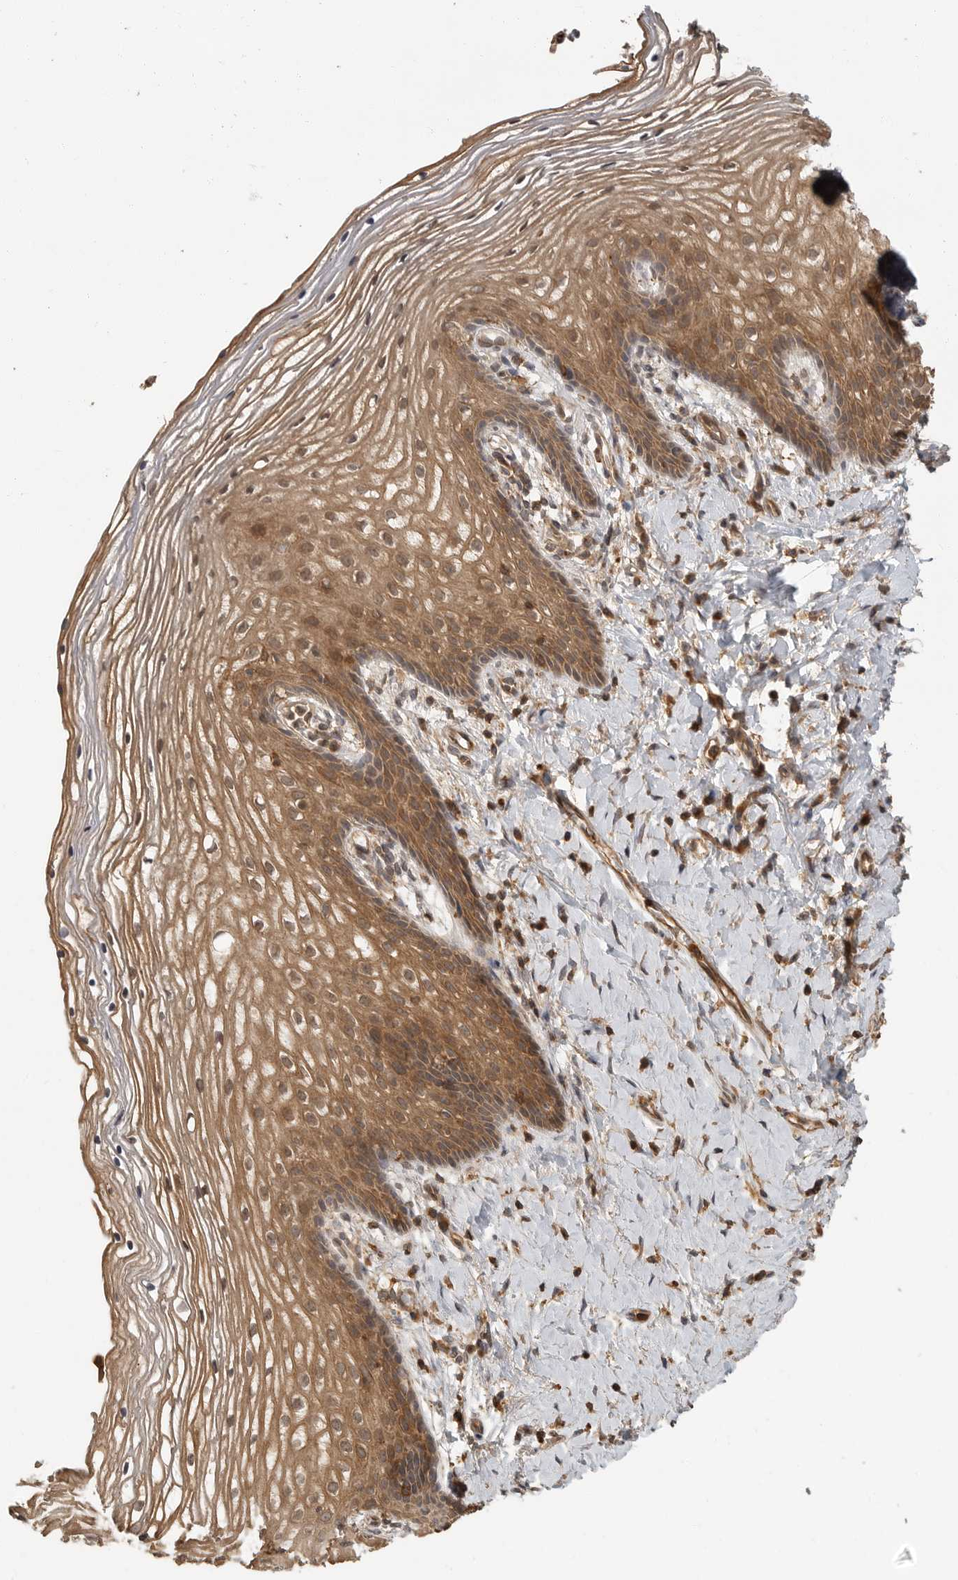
{"staining": {"intensity": "moderate", "quantity": ">75%", "location": "cytoplasmic/membranous,nuclear"}, "tissue": "vagina", "cell_type": "Squamous epithelial cells", "image_type": "normal", "snomed": [{"axis": "morphology", "description": "Normal tissue, NOS"}, {"axis": "topography", "description": "Vagina"}], "caption": "Immunohistochemical staining of unremarkable vagina displays >75% levels of moderate cytoplasmic/membranous,nuclear protein staining in about >75% of squamous epithelial cells. The staining is performed using DAB (3,3'-diaminobenzidine) brown chromogen to label protein expression. The nuclei are counter-stained blue using hematoxylin.", "gene": "ERN1", "patient": {"sex": "female", "age": 60}}